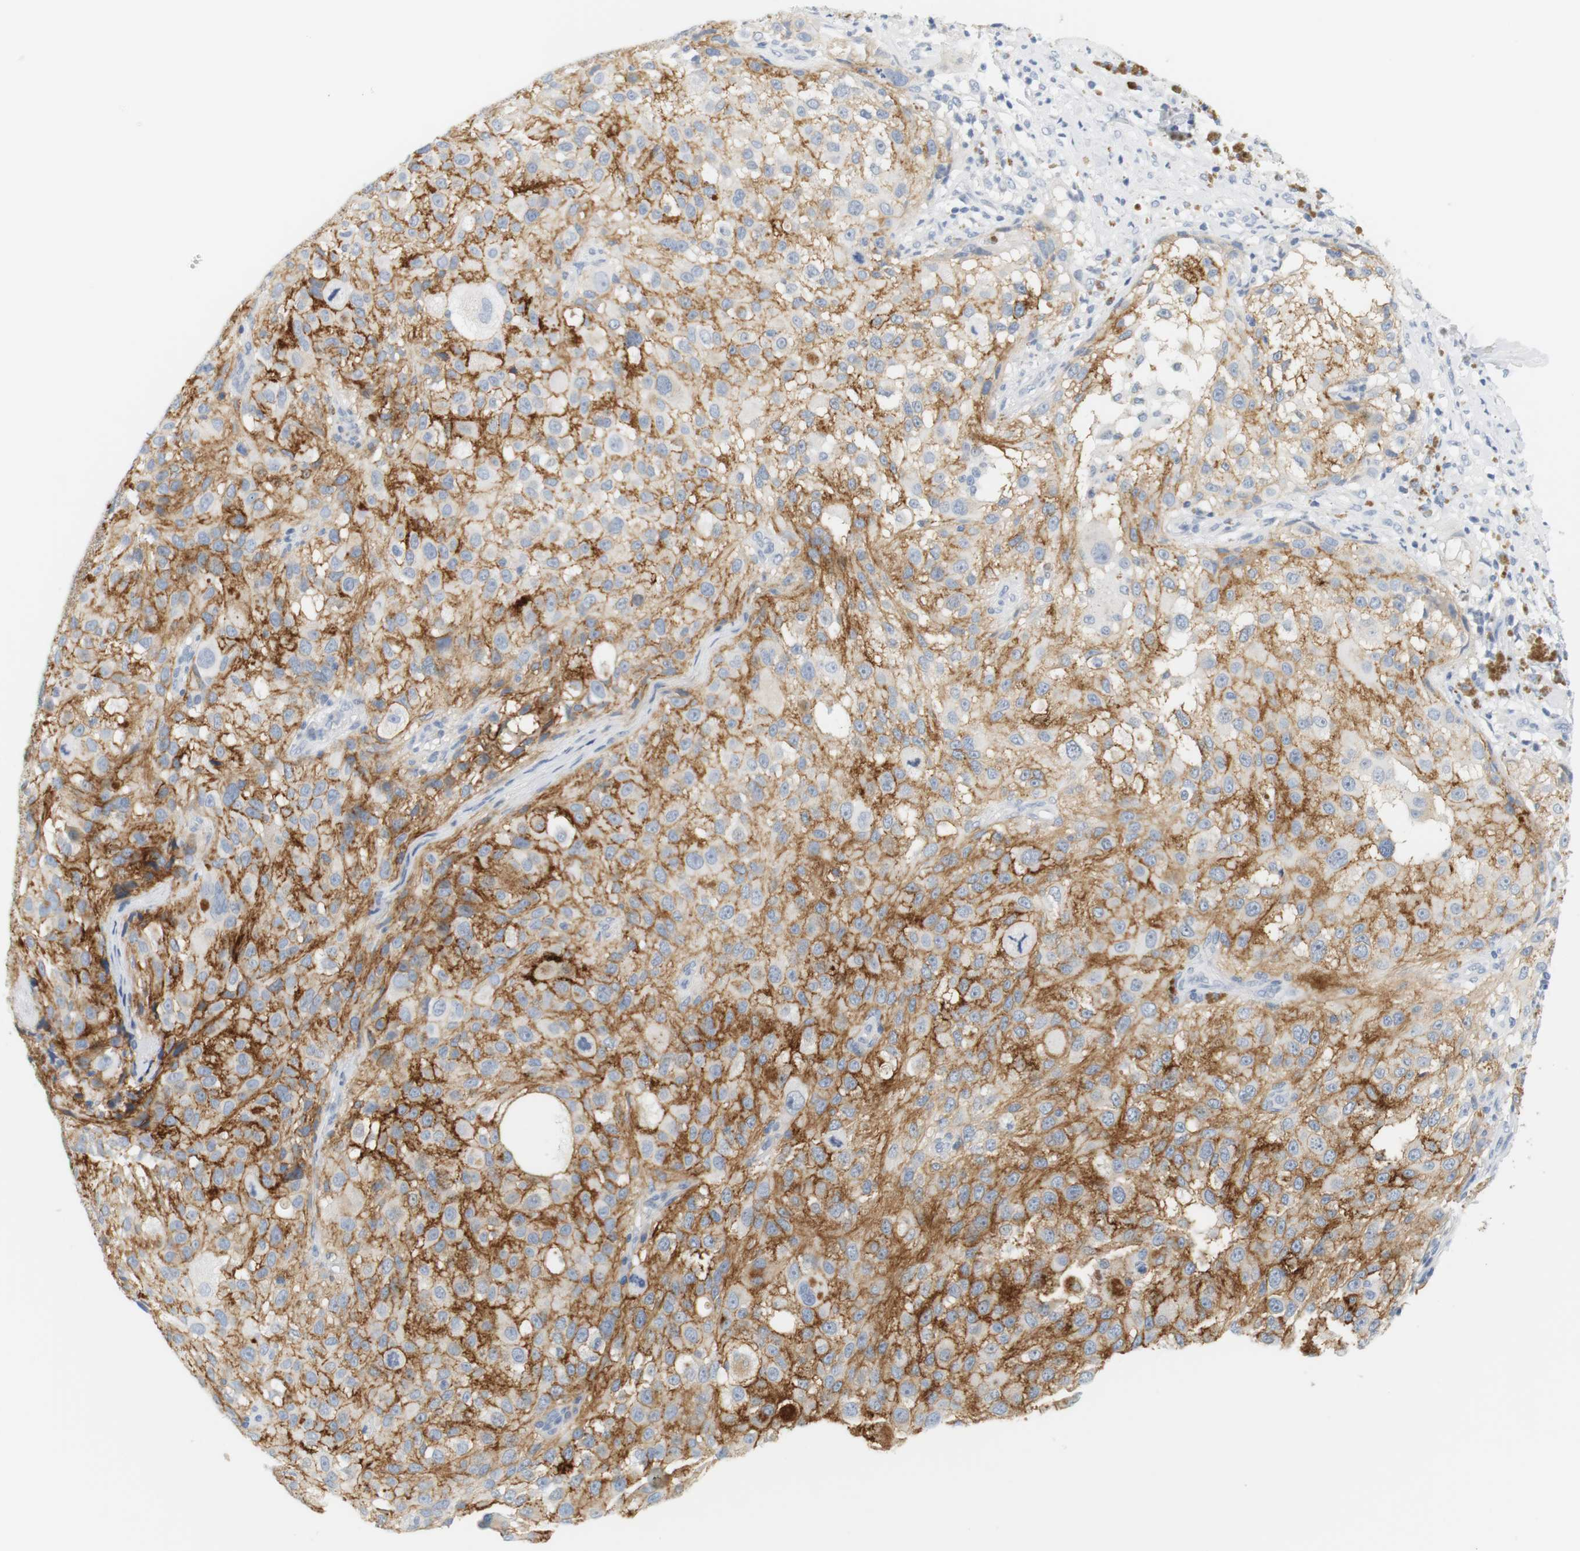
{"staining": {"intensity": "moderate", "quantity": "25%-75%", "location": "cytoplasmic/membranous"}, "tissue": "melanoma", "cell_type": "Tumor cells", "image_type": "cancer", "snomed": [{"axis": "morphology", "description": "Necrosis, NOS"}, {"axis": "morphology", "description": "Malignant melanoma, NOS"}, {"axis": "topography", "description": "Skin"}], "caption": "DAB (3,3'-diaminobenzidine) immunohistochemical staining of malignant melanoma exhibits moderate cytoplasmic/membranous protein positivity in about 25%-75% of tumor cells. (DAB IHC with brightfield microscopy, high magnification).", "gene": "OPRM1", "patient": {"sex": "female", "age": 87}}